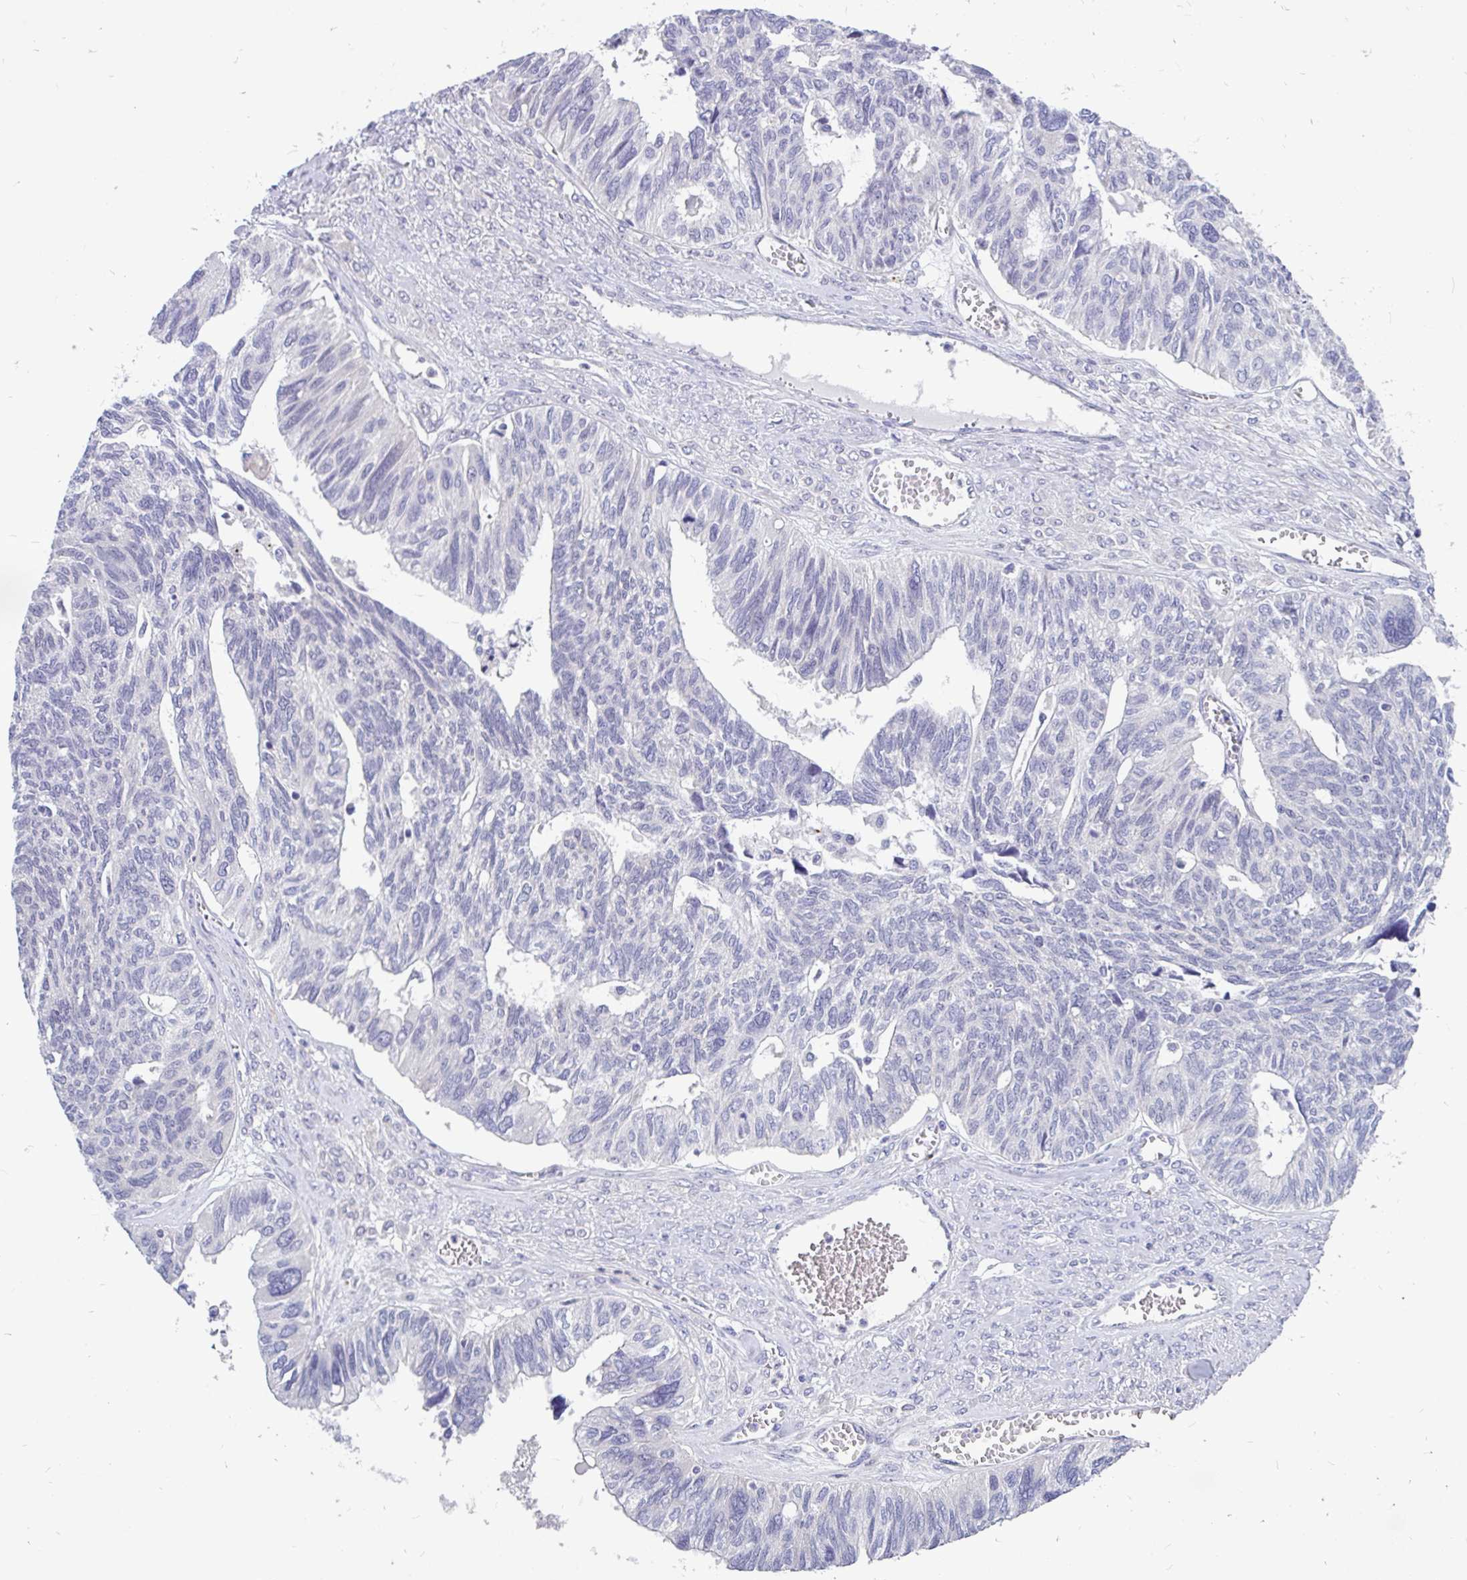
{"staining": {"intensity": "negative", "quantity": "none", "location": "none"}, "tissue": "ovarian cancer", "cell_type": "Tumor cells", "image_type": "cancer", "snomed": [{"axis": "morphology", "description": "Cystadenocarcinoma, serous, NOS"}, {"axis": "topography", "description": "Ovary"}], "caption": "Immunohistochemical staining of ovarian cancer displays no significant positivity in tumor cells. Nuclei are stained in blue.", "gene": "KIAA2013", "patient": {"sex": "female", "age": 79}}